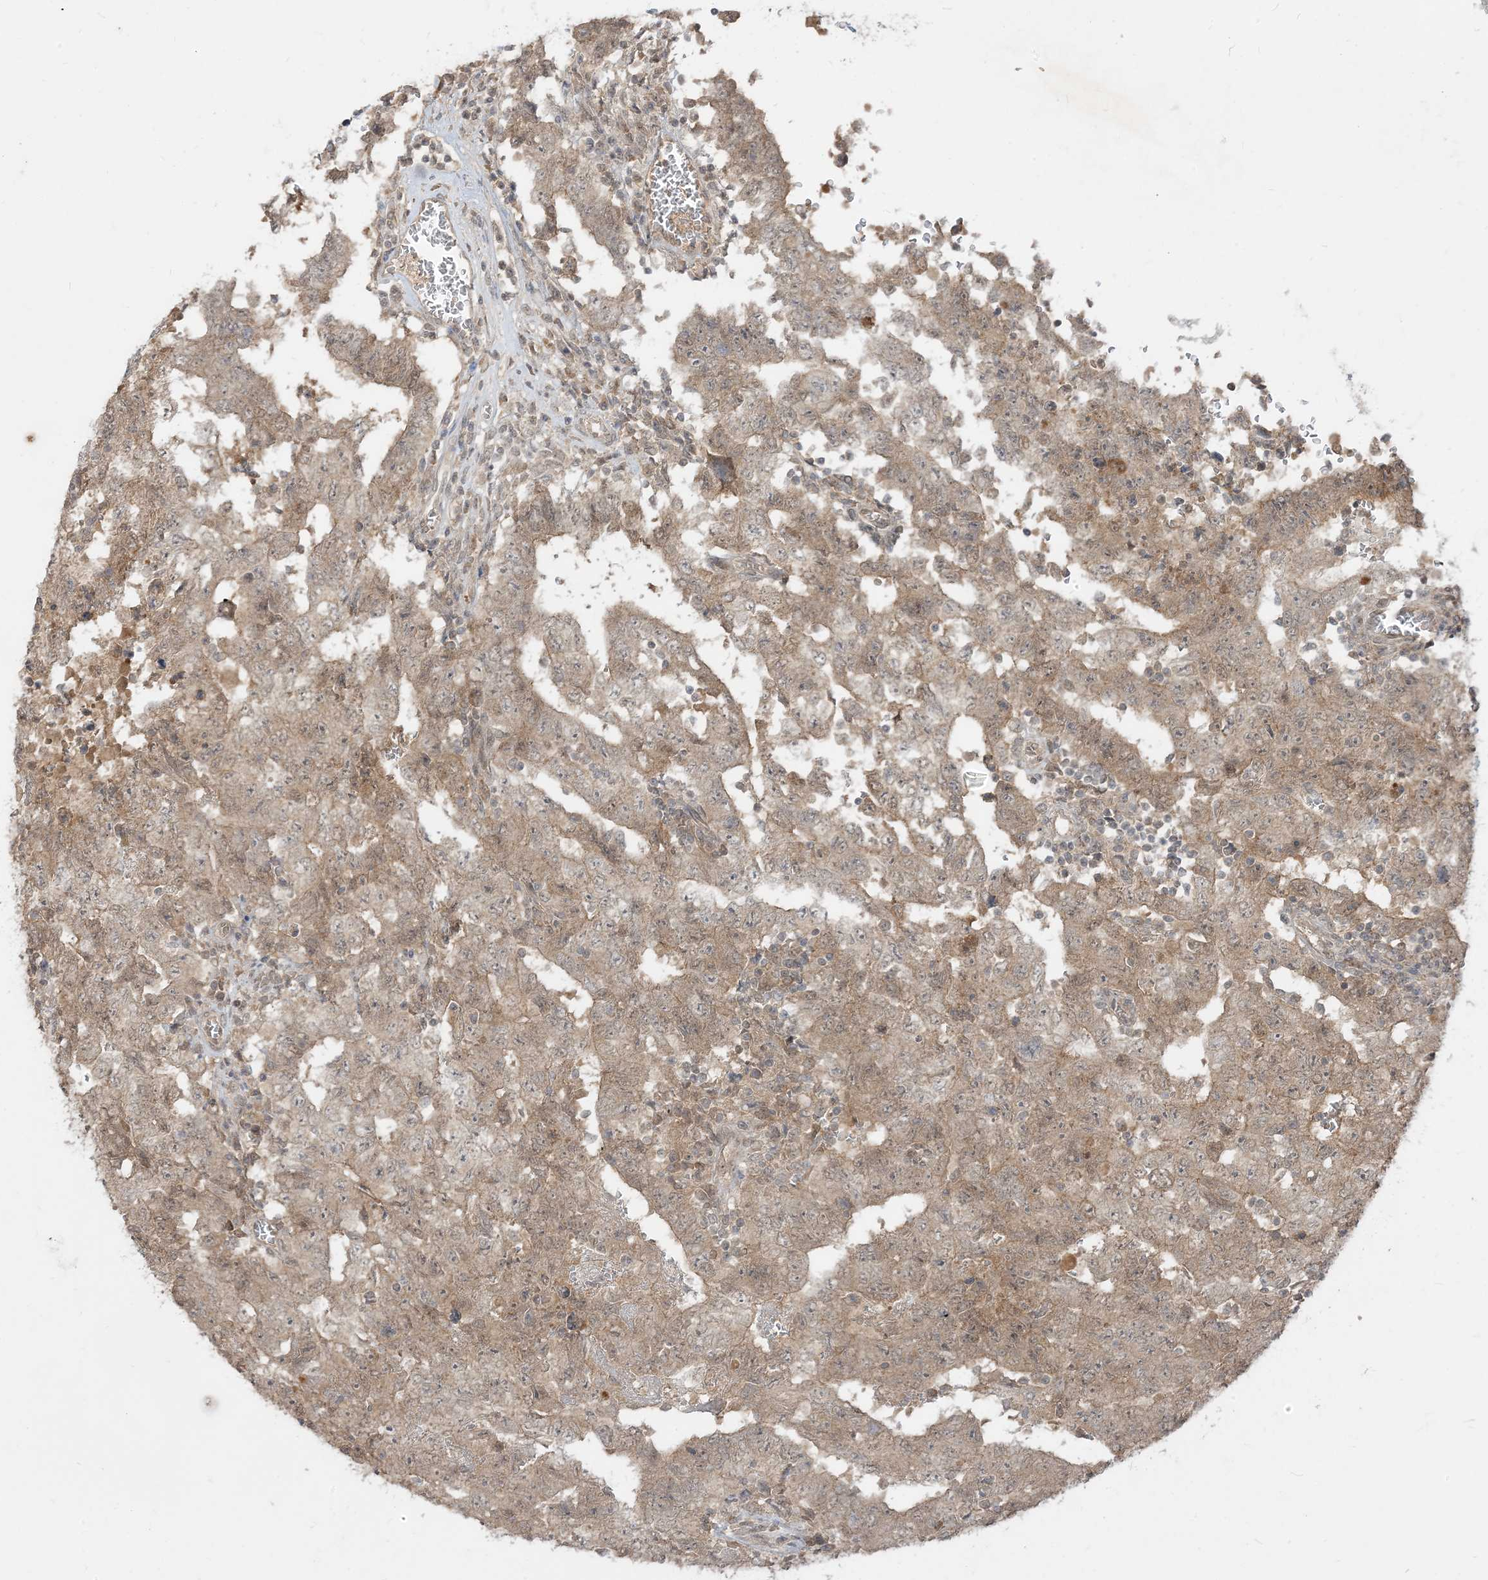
{"staining": {"intensity": "weak", "quantity": "25%-75%", "location": "cytoplasmic/membranous"}, "tissue": "testis cancer", "cell_type": "Tumor cells", "image_type": "cancer", "snomed": [{"axis": "morphology", "description": "Carcinoma, Embryonal, NOS"}, {"axis": "topography", "description": "Testis"}], "caption": "Tumor cells show weak cytoplasmic/membranous expression in approximately 25%-75% of cells in testis cancer (embryonal carcinoma). (Brightfield microscopy of DAB IHC at high magnification).", "gene": "TBCC", "patient": {"sex": "male", "age": 26}}